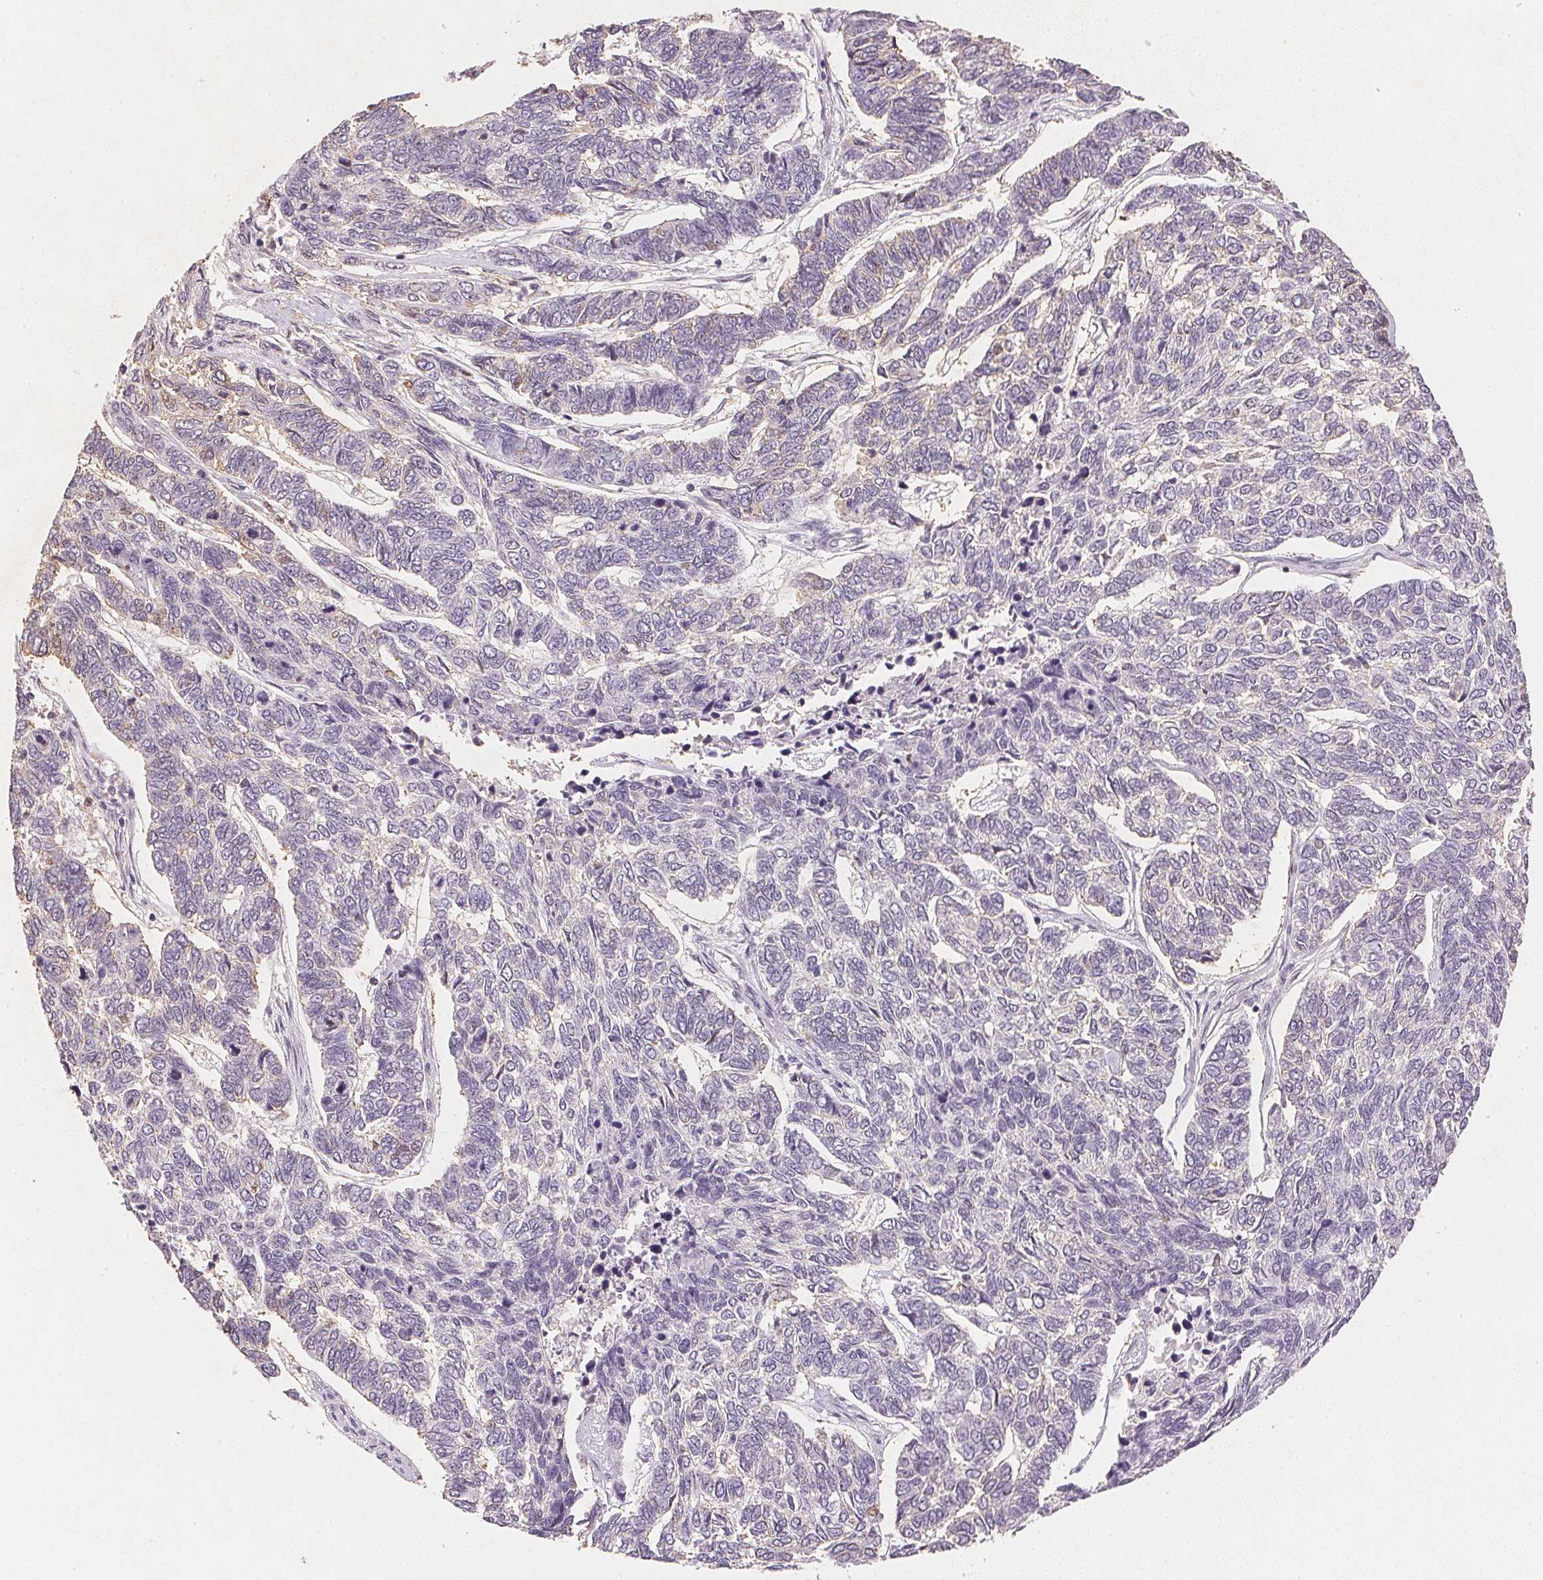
{"staining": {"intensity": "negative", "quantity": "none", "location": "none"}, "tissue": "skin cancer", "cell_type": "Tumor cells", "image_type": "cancer", "snomed": [{"axis": "morphology", "description": "Basal cell carcinoma"}, {"axis": "topography", "description": "Skin"}], "caption": "There is no significant positivity in tumor cells of skin cancer (basal cell carcinoma).", "gene": "SMTN", "patient": {"sex": "female", "age": 65}}